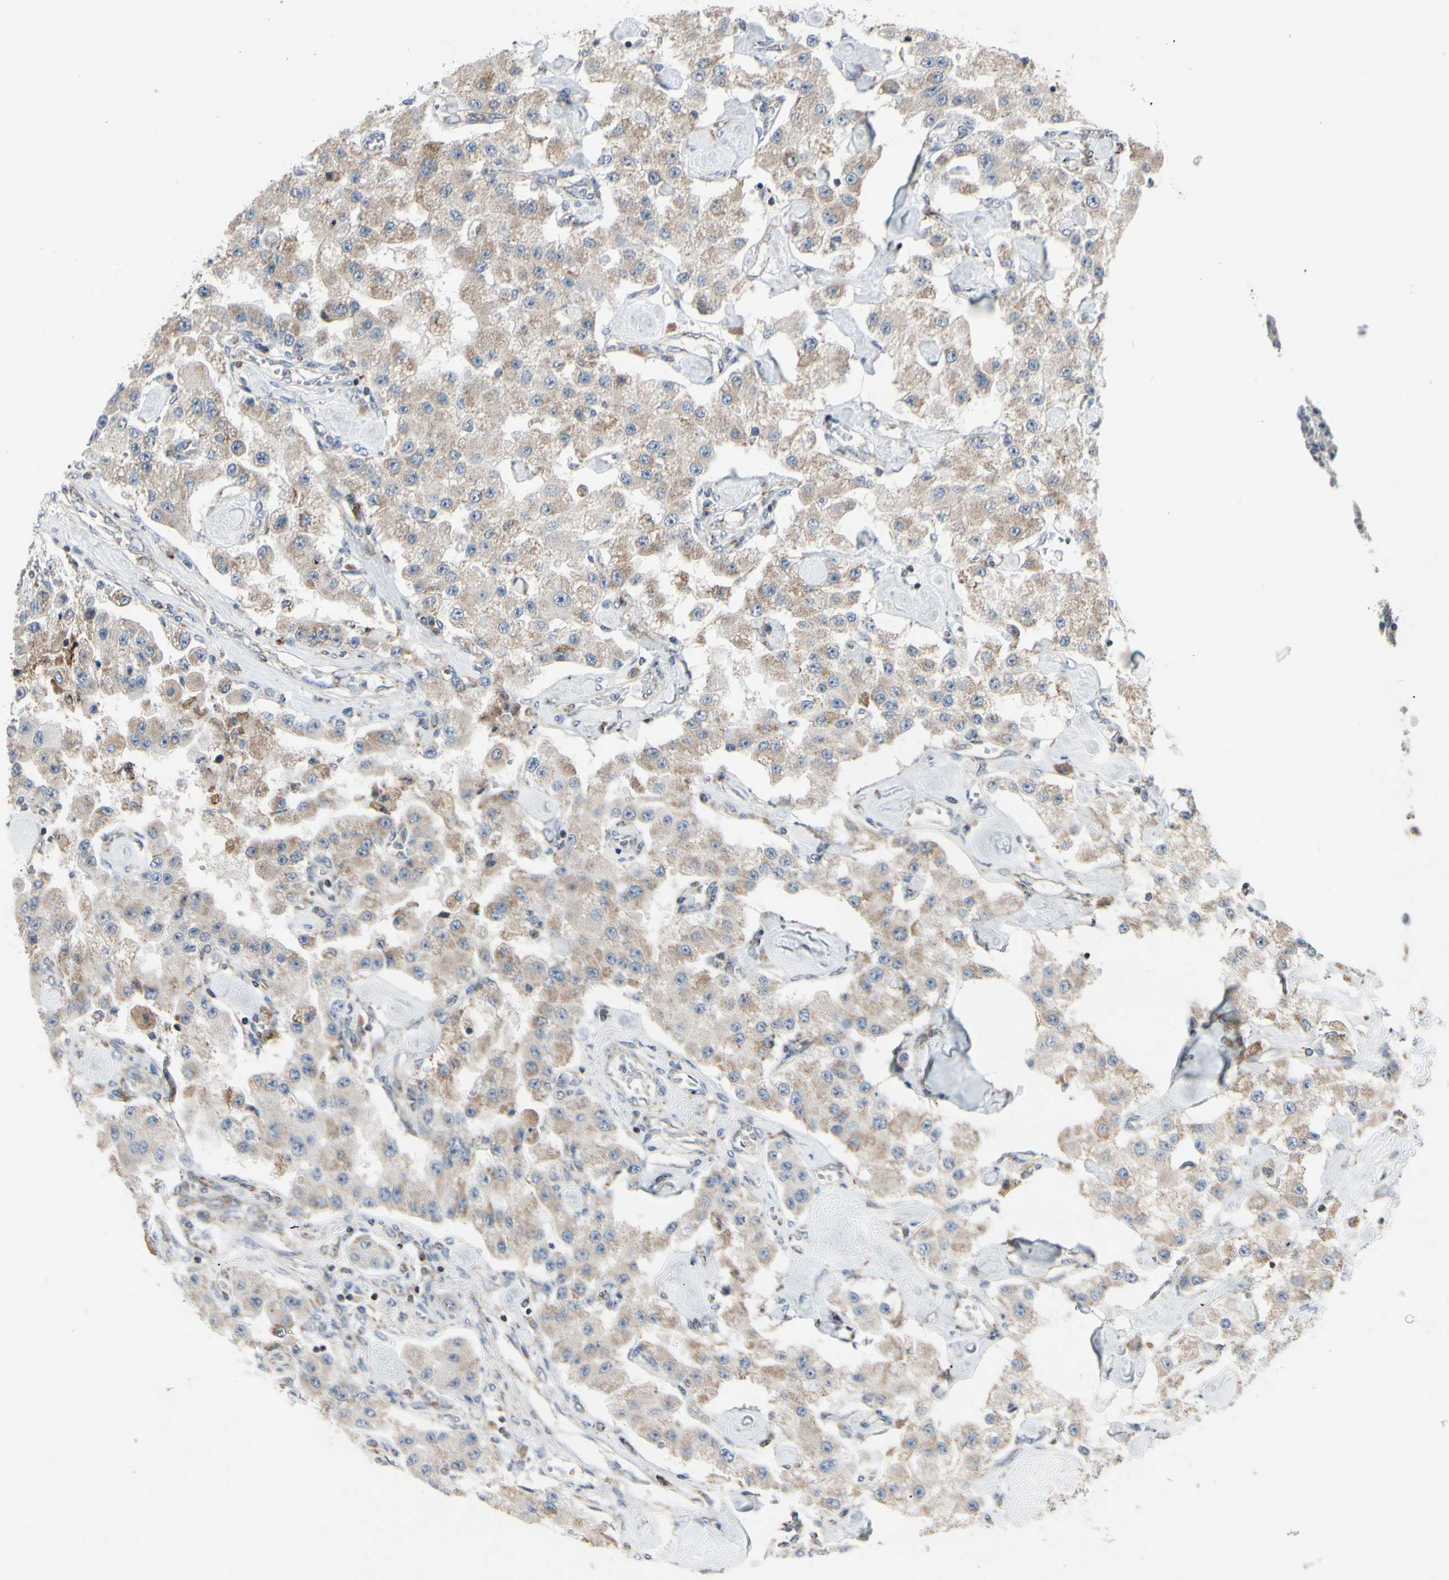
{"staining": {"intensity": "weak", "quantity": ">75%", "location": "cytoplasmic/membranous"}, "tissue": "carcinoid", "cell_type": "Tumor cells", "image_type": "cancer", "snomed": [{"axis": "morphology", "description": "Carcinoid, malignant, NOS"}, {"axis": "topography", "description": "Pancreas"}], "caption": "The immunohistochemical stain shows weak cytoplasmic/membranous positivity in tumor cells of carcinoid (malignant) tissue.", "gene": "CPT1A", "patient": {"sex": "male", "age": 41}}